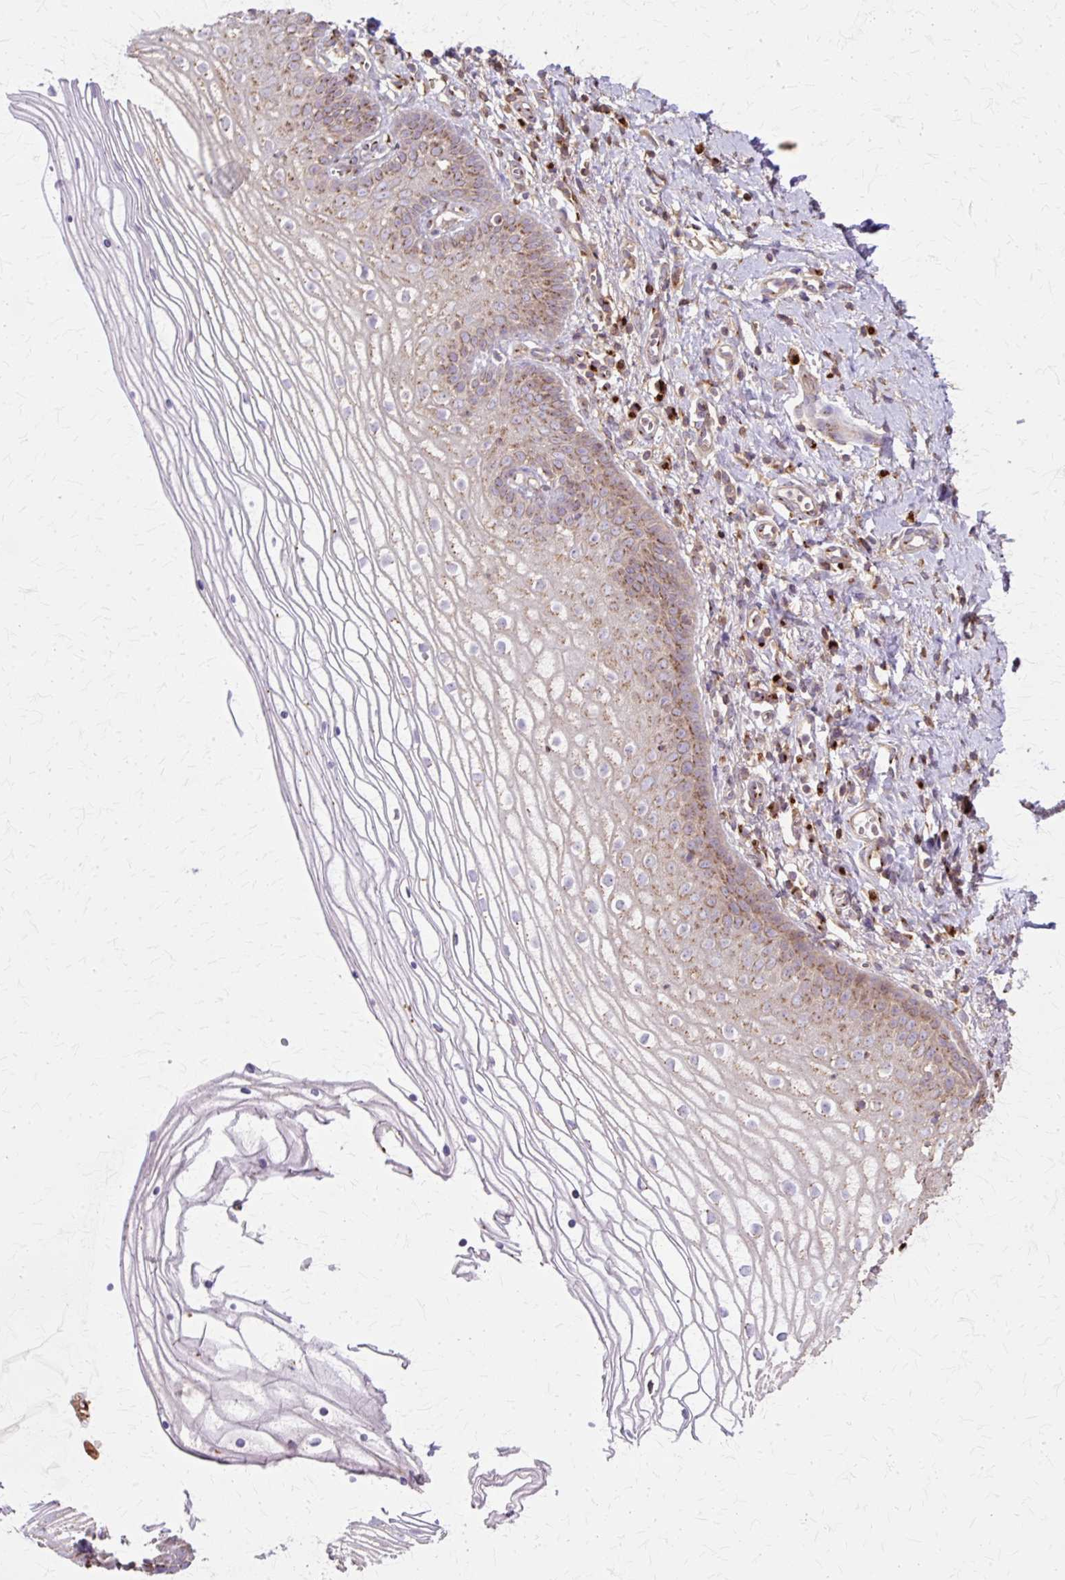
{"staining": {"intensity": "moderate", "quantity": "25%-75%", "location": "cytoplasmic/membranous"}, "tissue": "vagina", "cell_type": "Squamous epithelial cells", "image_type": "normal", "snomed": [{"axis": "morphology", "description": "Normal tissue, NOS"}, {"axis": "topography", "description": "Vagina"}], "caption": "DAB (3,3'-diaminobenzidine) immunohistochemical staining of benign vagina reveals moderate cytoplasmic/membranous protein expression in about 25%-75% of squamous epithelial cells. (DAB IHC, brown staining for protein, blue staining for nuclei).", "gene": "COPB1", "patient": {"sex": "female", "age": 56}}